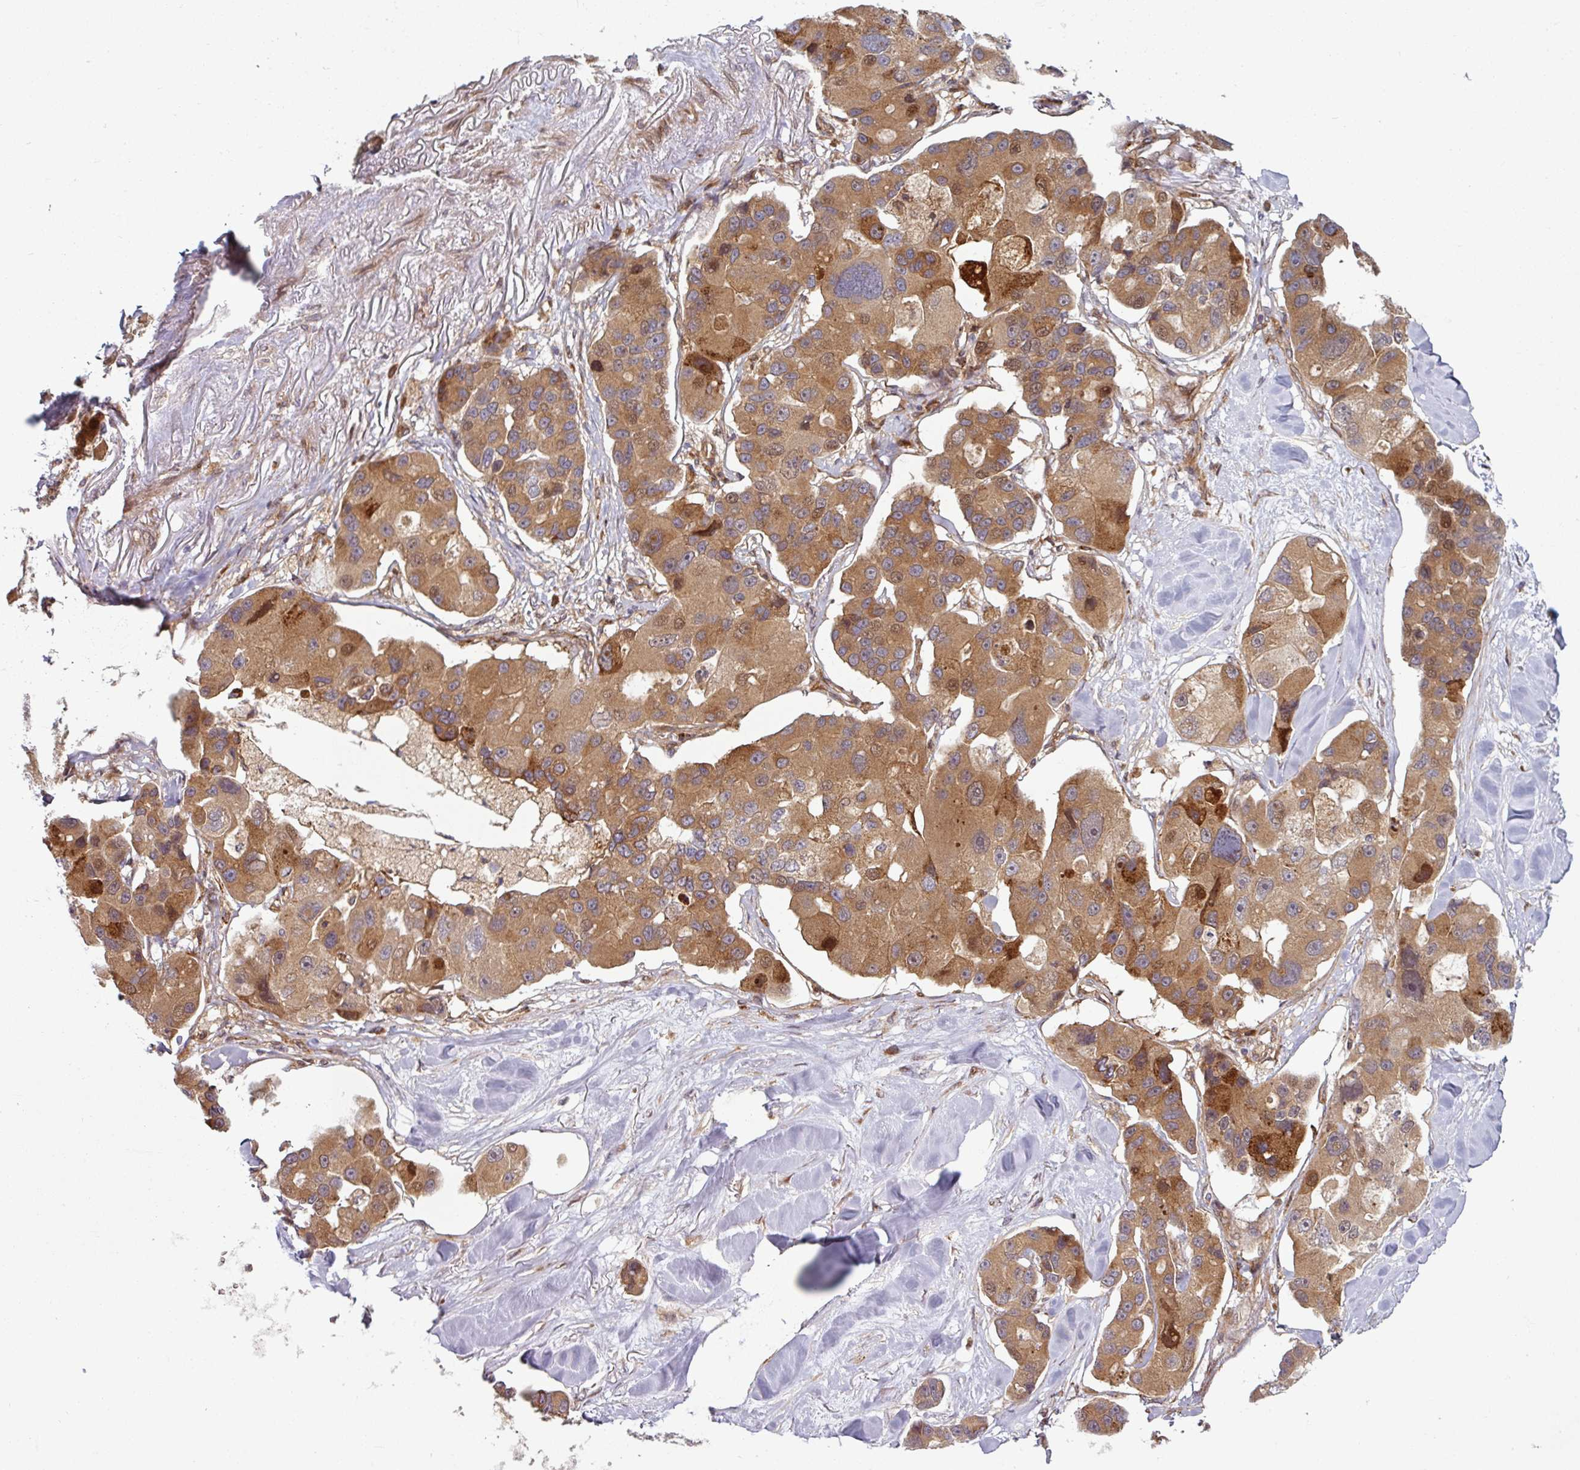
{"staining": {"intensity": "moderate", "quantity": ">75%", "location": "cytoplasmic/membranous"}, "tissue": "lung cancer", "cell_type": "Tumor cells", "image_type": "cancer", "snomed": [{"axis": "morphology", "description": "Adenocarcinoma, NOS"}, {"axis": "topography", "description": "Lung"}], "caption": "Adenocarcinoma (lung) tissue demonstrates moderate cytoplasmic/membranous staining in approximately >75% of tumor cells", "gene": "RAB5A", "patient": {"sex": "female", "age": 54}}